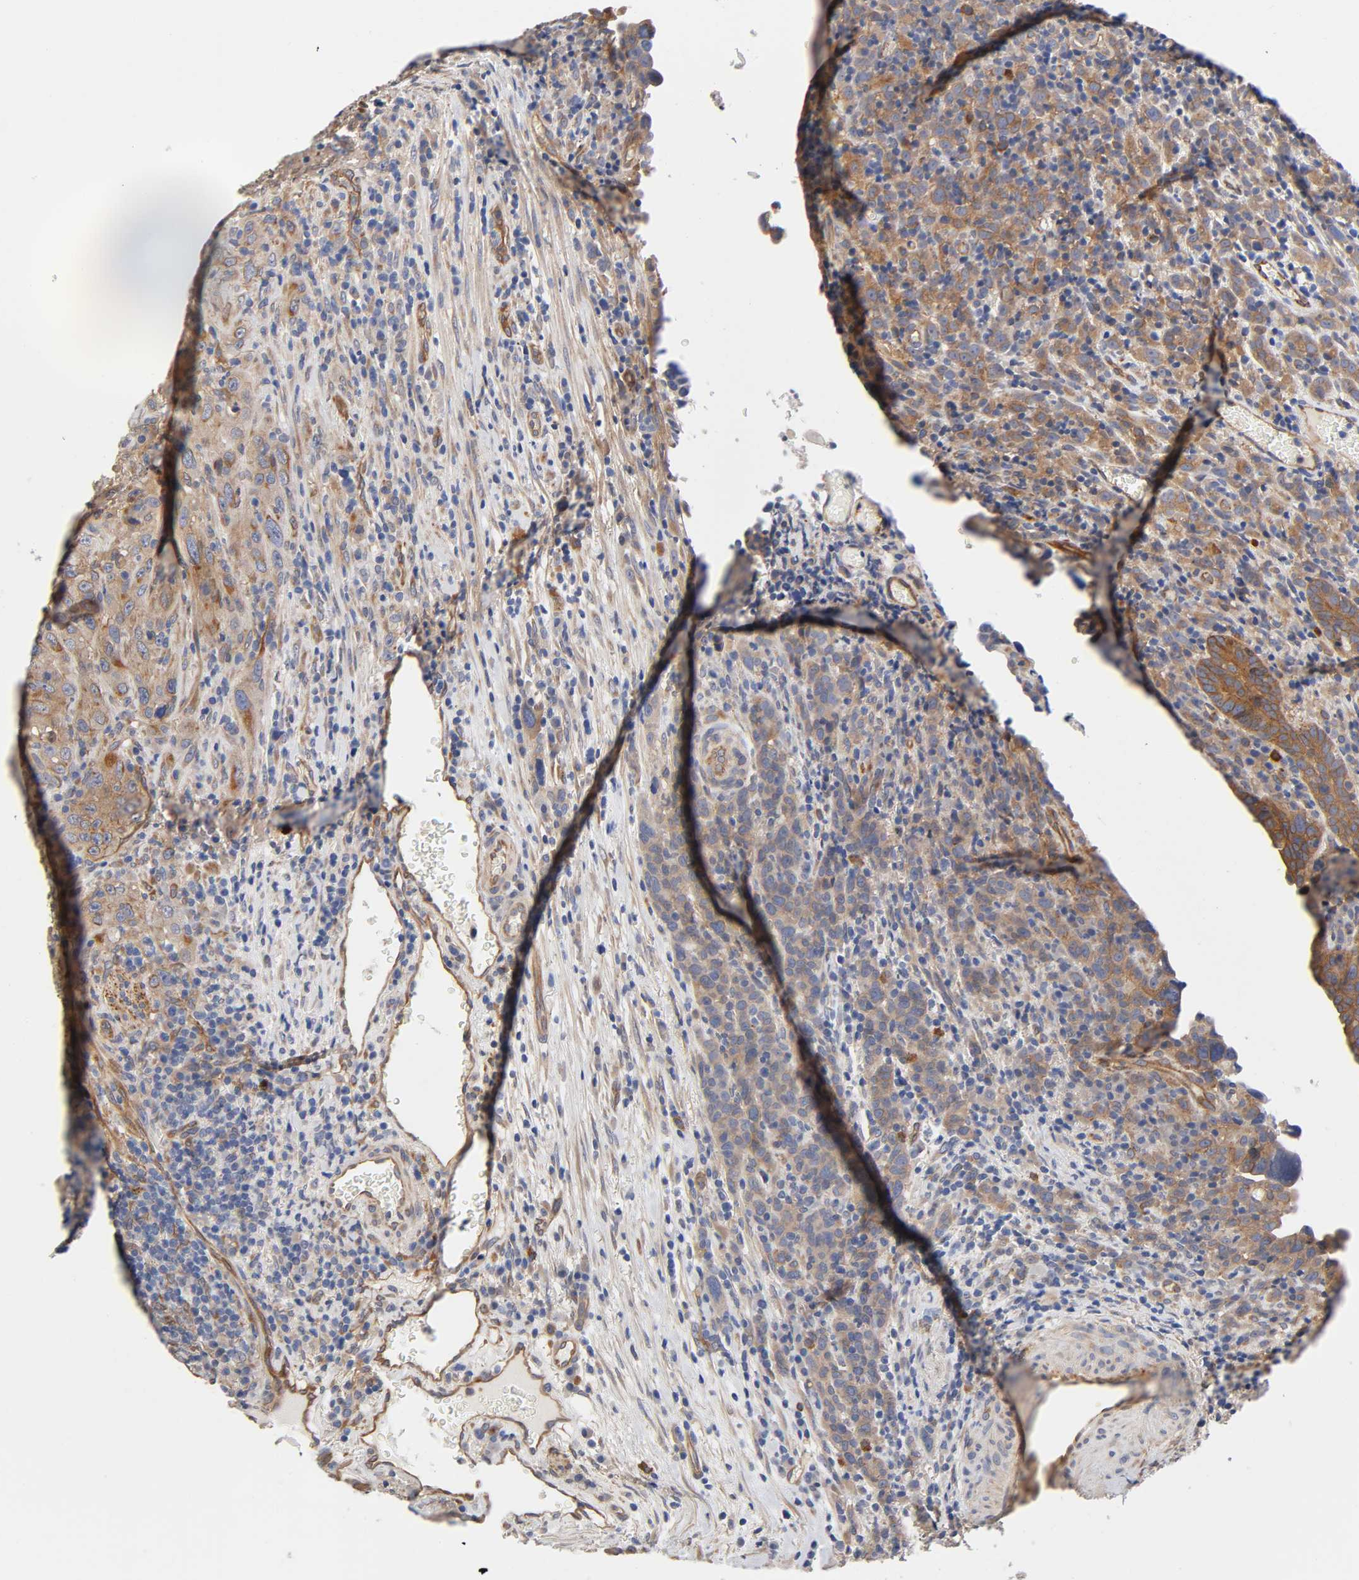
{"staining": {"intensity": "moderate", "quantity": ">75%", "location": "cytoplasmic/membranous"}, "tissue": "urothelial cancer", "cell_type": "Tumor cells", "image_type": "cancer", "snomed": [{"axis": "morphology", "description": "Urothelial carcinoma, High grade"}, {"axis": "topography", "description": "Urinary bladder"}], "caption": "Immunohistochemical staining of human urothelial cancer shows moderate cytoplasmic/membranous protein staining in approximately >75% of tumor cells.", "gene": "RAB13", "patient": {"sex": "male", "age": 61}}